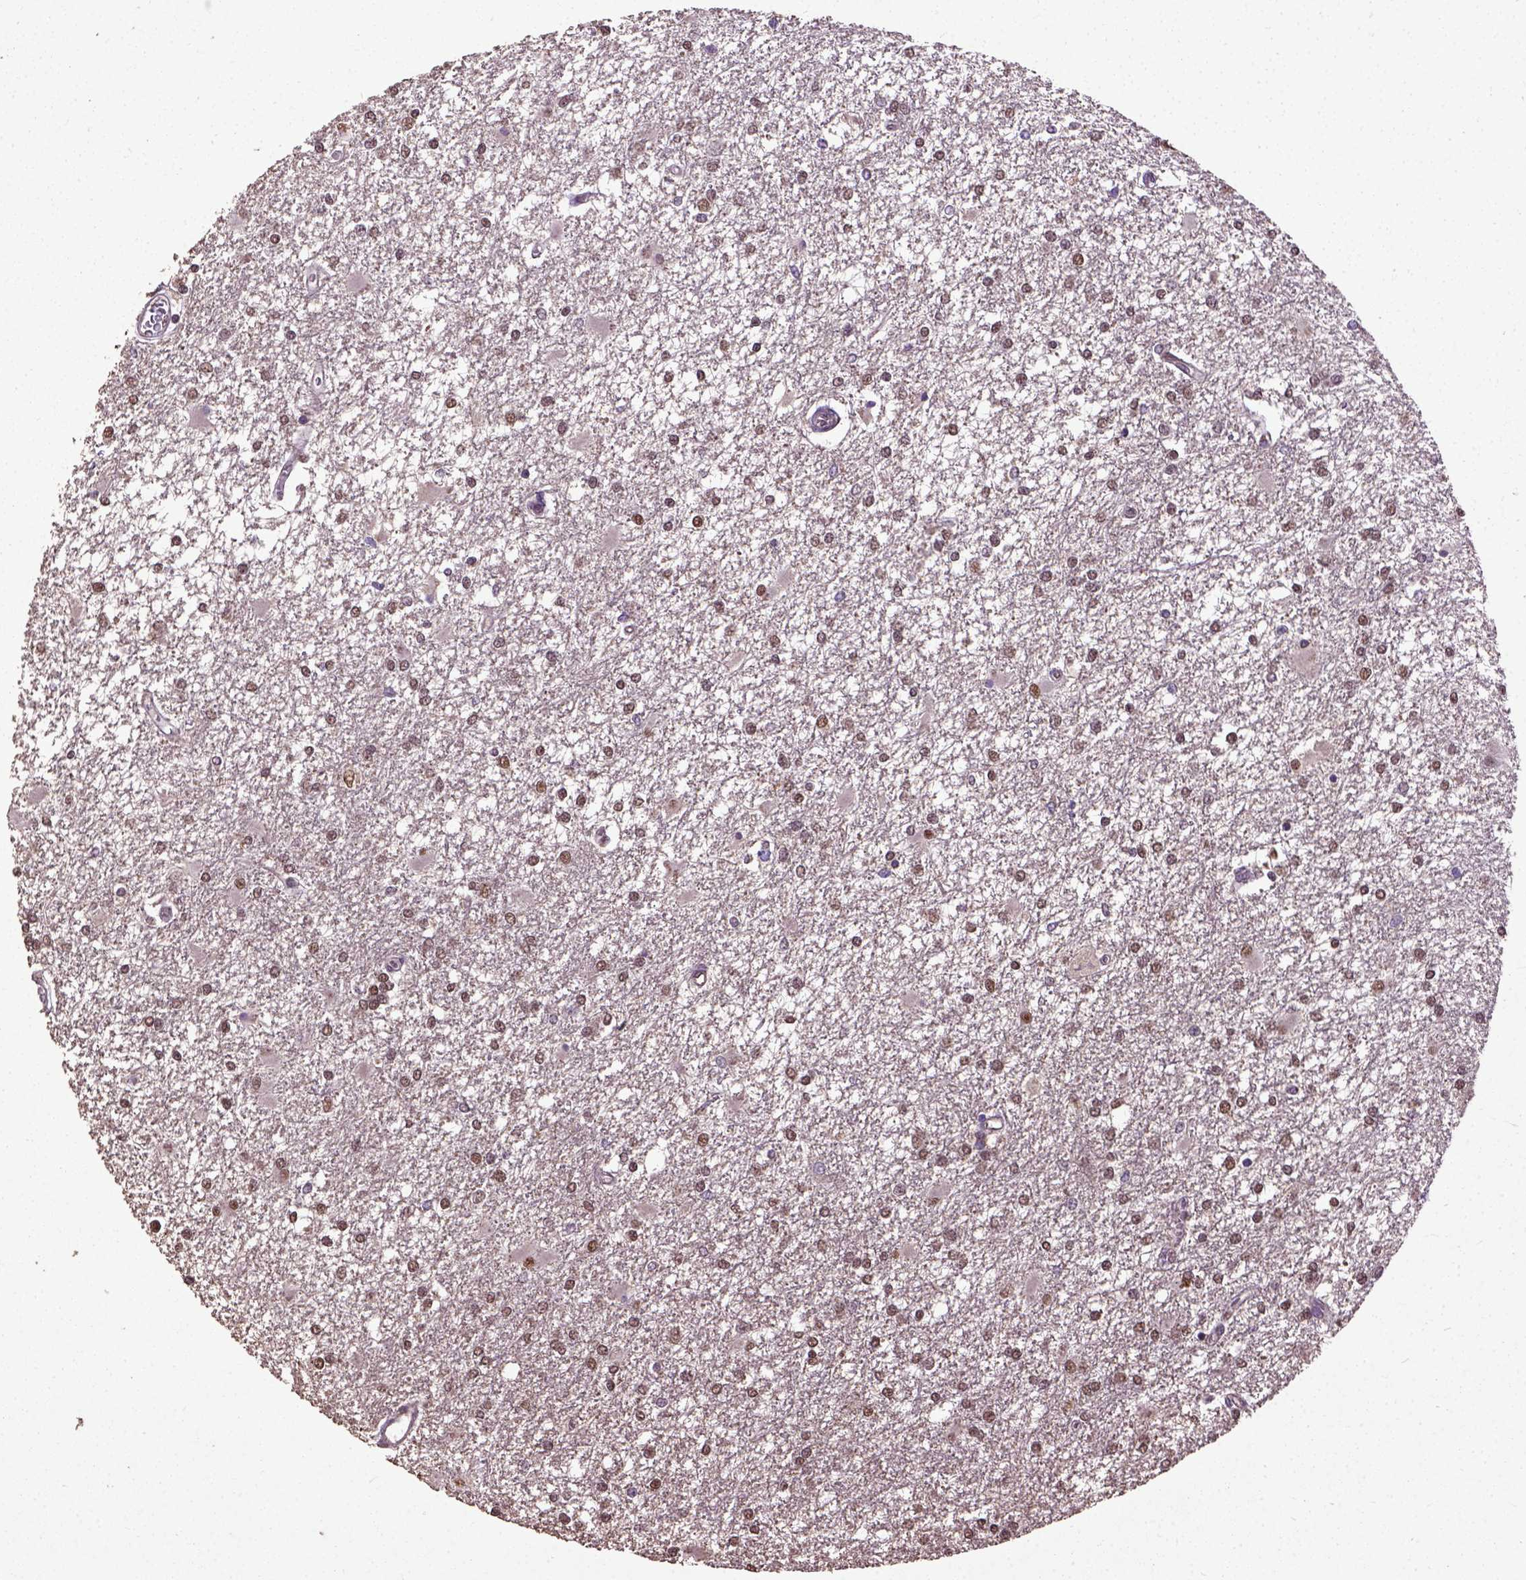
{"staining": {"intensity": "moderate", "quantity": ">75%", "location": "nuclear"}, "tissue": "glioma", "cell_type": "Tumor cells", "image_type": "cancer", "snomed": [{"axis": "morphology", "description": "Glioma, malignant, High grade"}, {"axis": "topography", "description": "Cerebral cortex"}], "caption": "A medium amount of moderate nuclear expression is appreciated in approximately >75% of tumor cells in malignant high-grade glioma tissue.", "gene": "UBA3", "patient": {"sex": "male", "age": 79}}